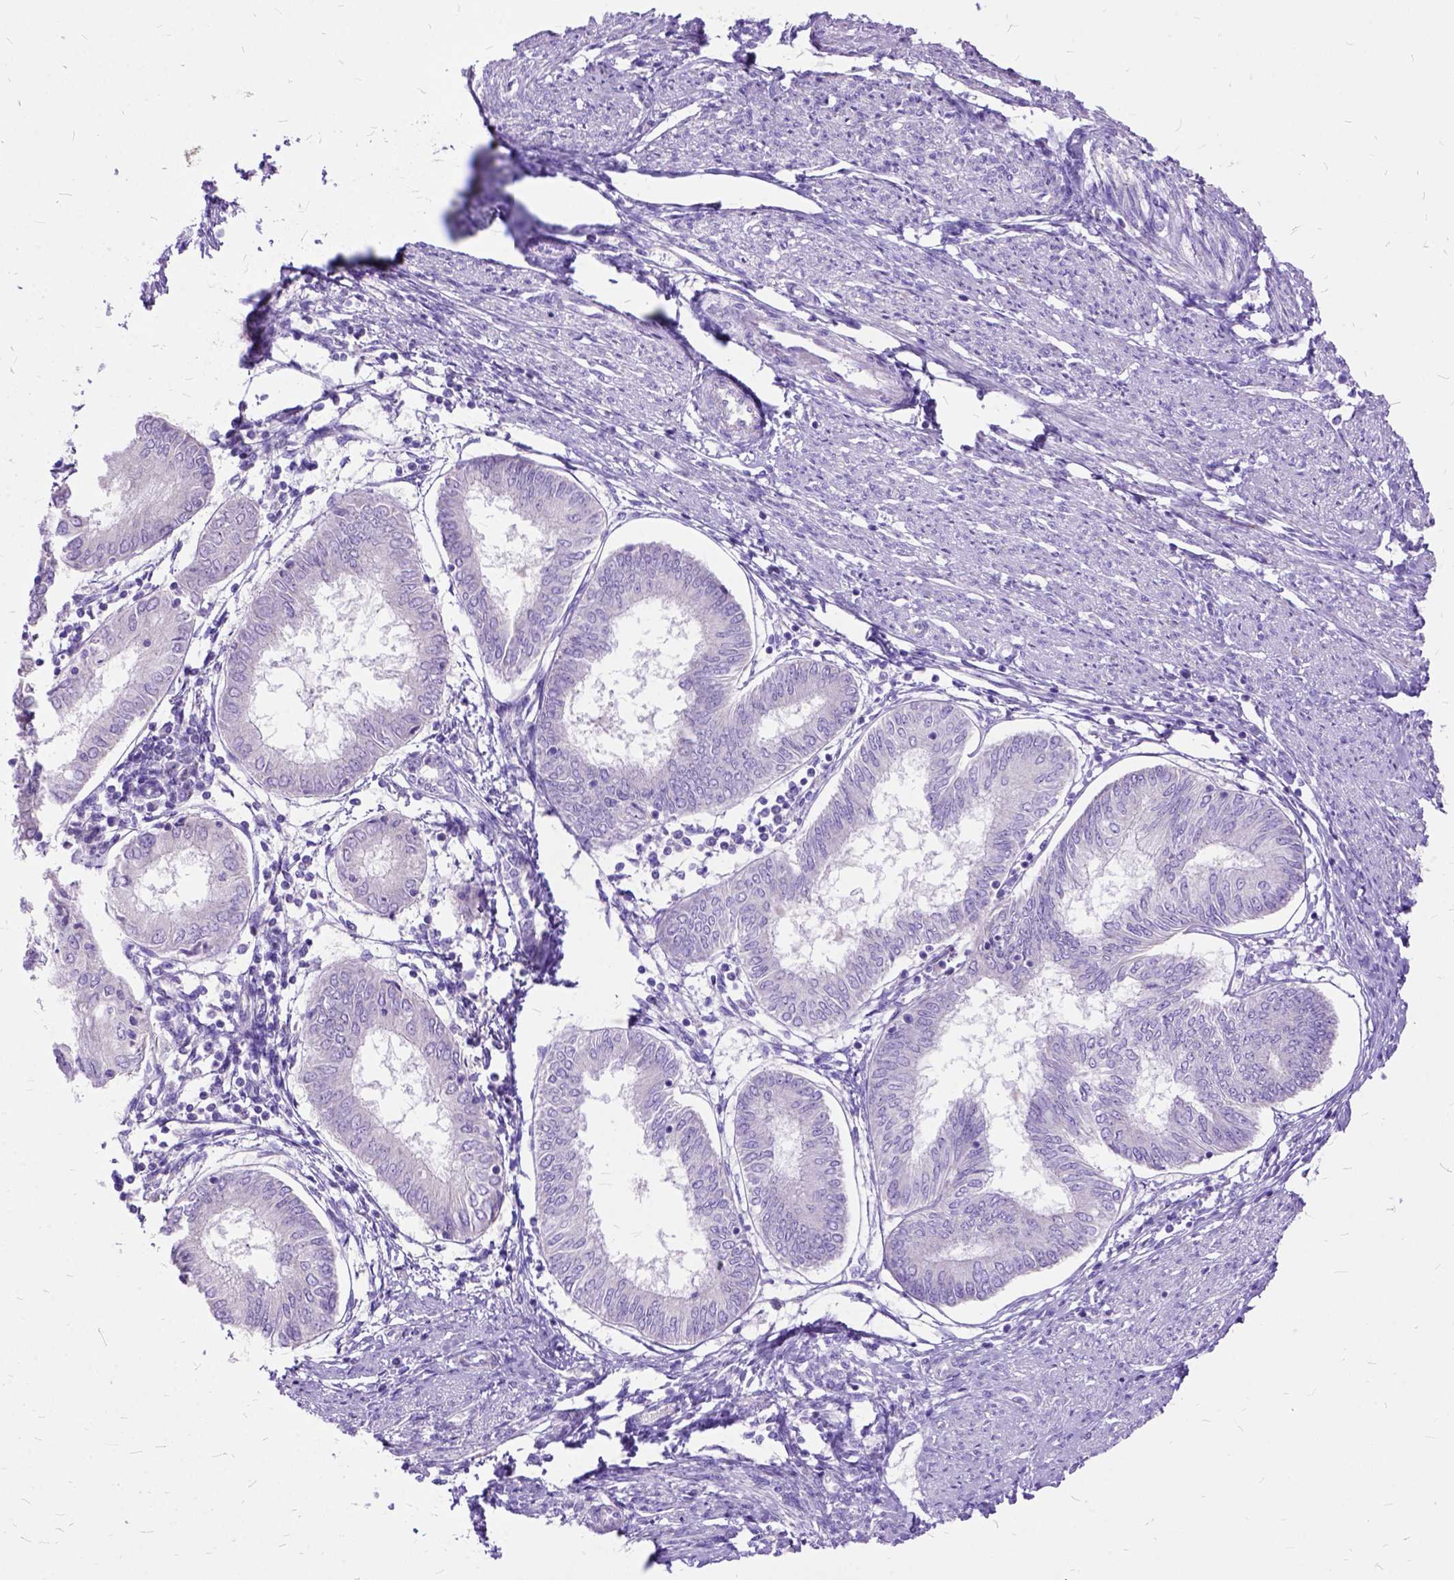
{"staining": {"intensity": "negative", "quantity": "none", "location": "none"}, "tissue": "endometrial cancer", "cell_type": "Tumor cells", "image_type": "cancer", "snomed": [{"axis": "morphology", "description": "Adenocarcinoma, NOS"}, {"axis": "topography", "description": "Endometrium"}], "caption": "A micrograph of adenocarcinoma (endometrial) stained for a protein displays no brown staining in tumor cells.", "gene": "CTAG2", "patient": {"sex": "female", "age": 68}}